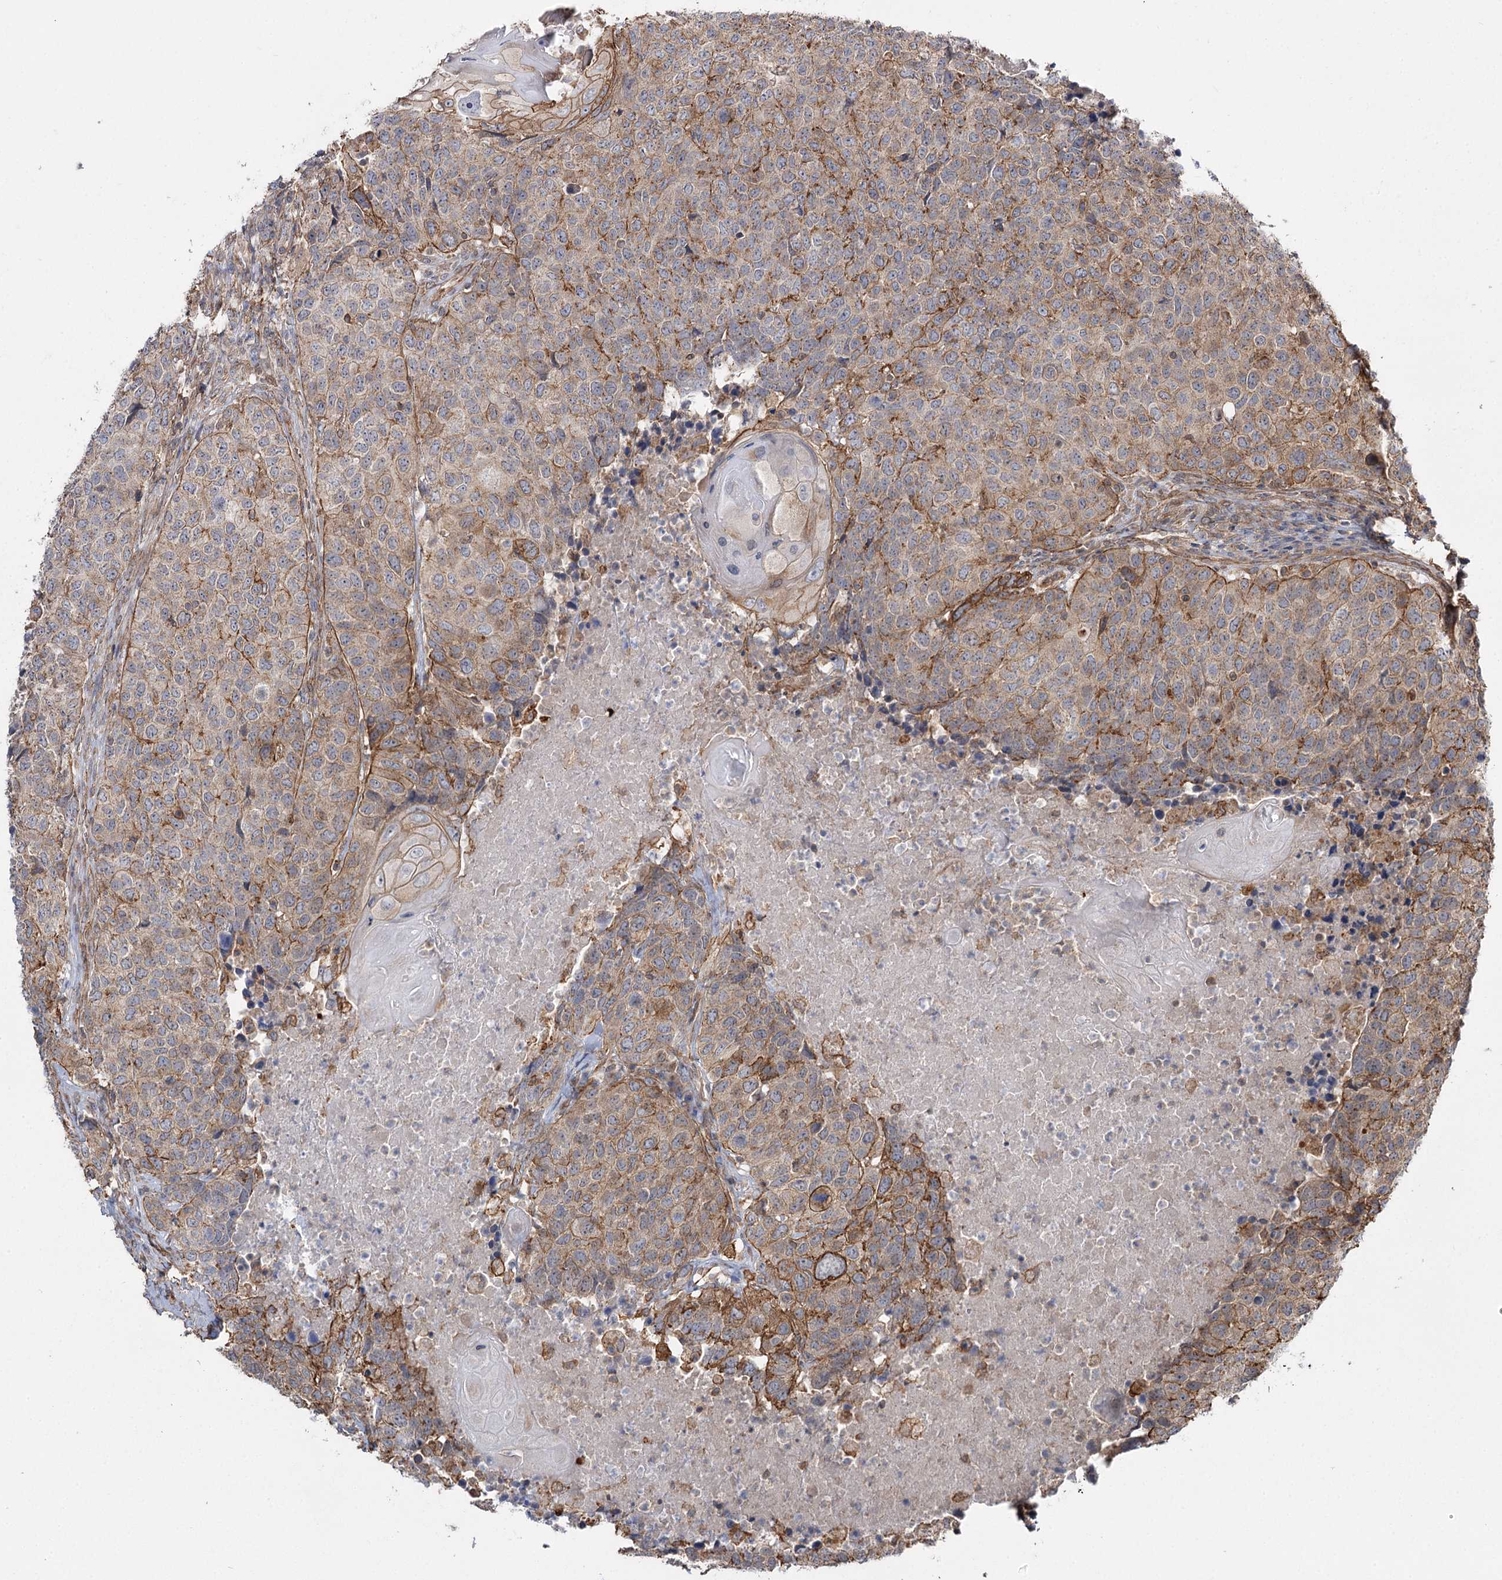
{"staining": {"intensity": "moderate", "quantity": "<25%", "location": "cytoplasmic/membranous"}, "tissue": "head and neck cancer", "cell_type": "Tumor cells", "image_type": "cancer", "snomed": [{"axis": "morphology", "description": "Squamous cell carcinoma, NOS"}, {"axis": "topography", "description": "Head-Neck"}], "caption": "This micrograph shows immunohistochemistry (IHC) staining of head and neck squamous cell carcinoma, with low moderate cytoplasmic/membranous expression in about <25% of tumor cells.", "gene": "SH3BP5L", "patient": {"sex": "male", "age": 66}}